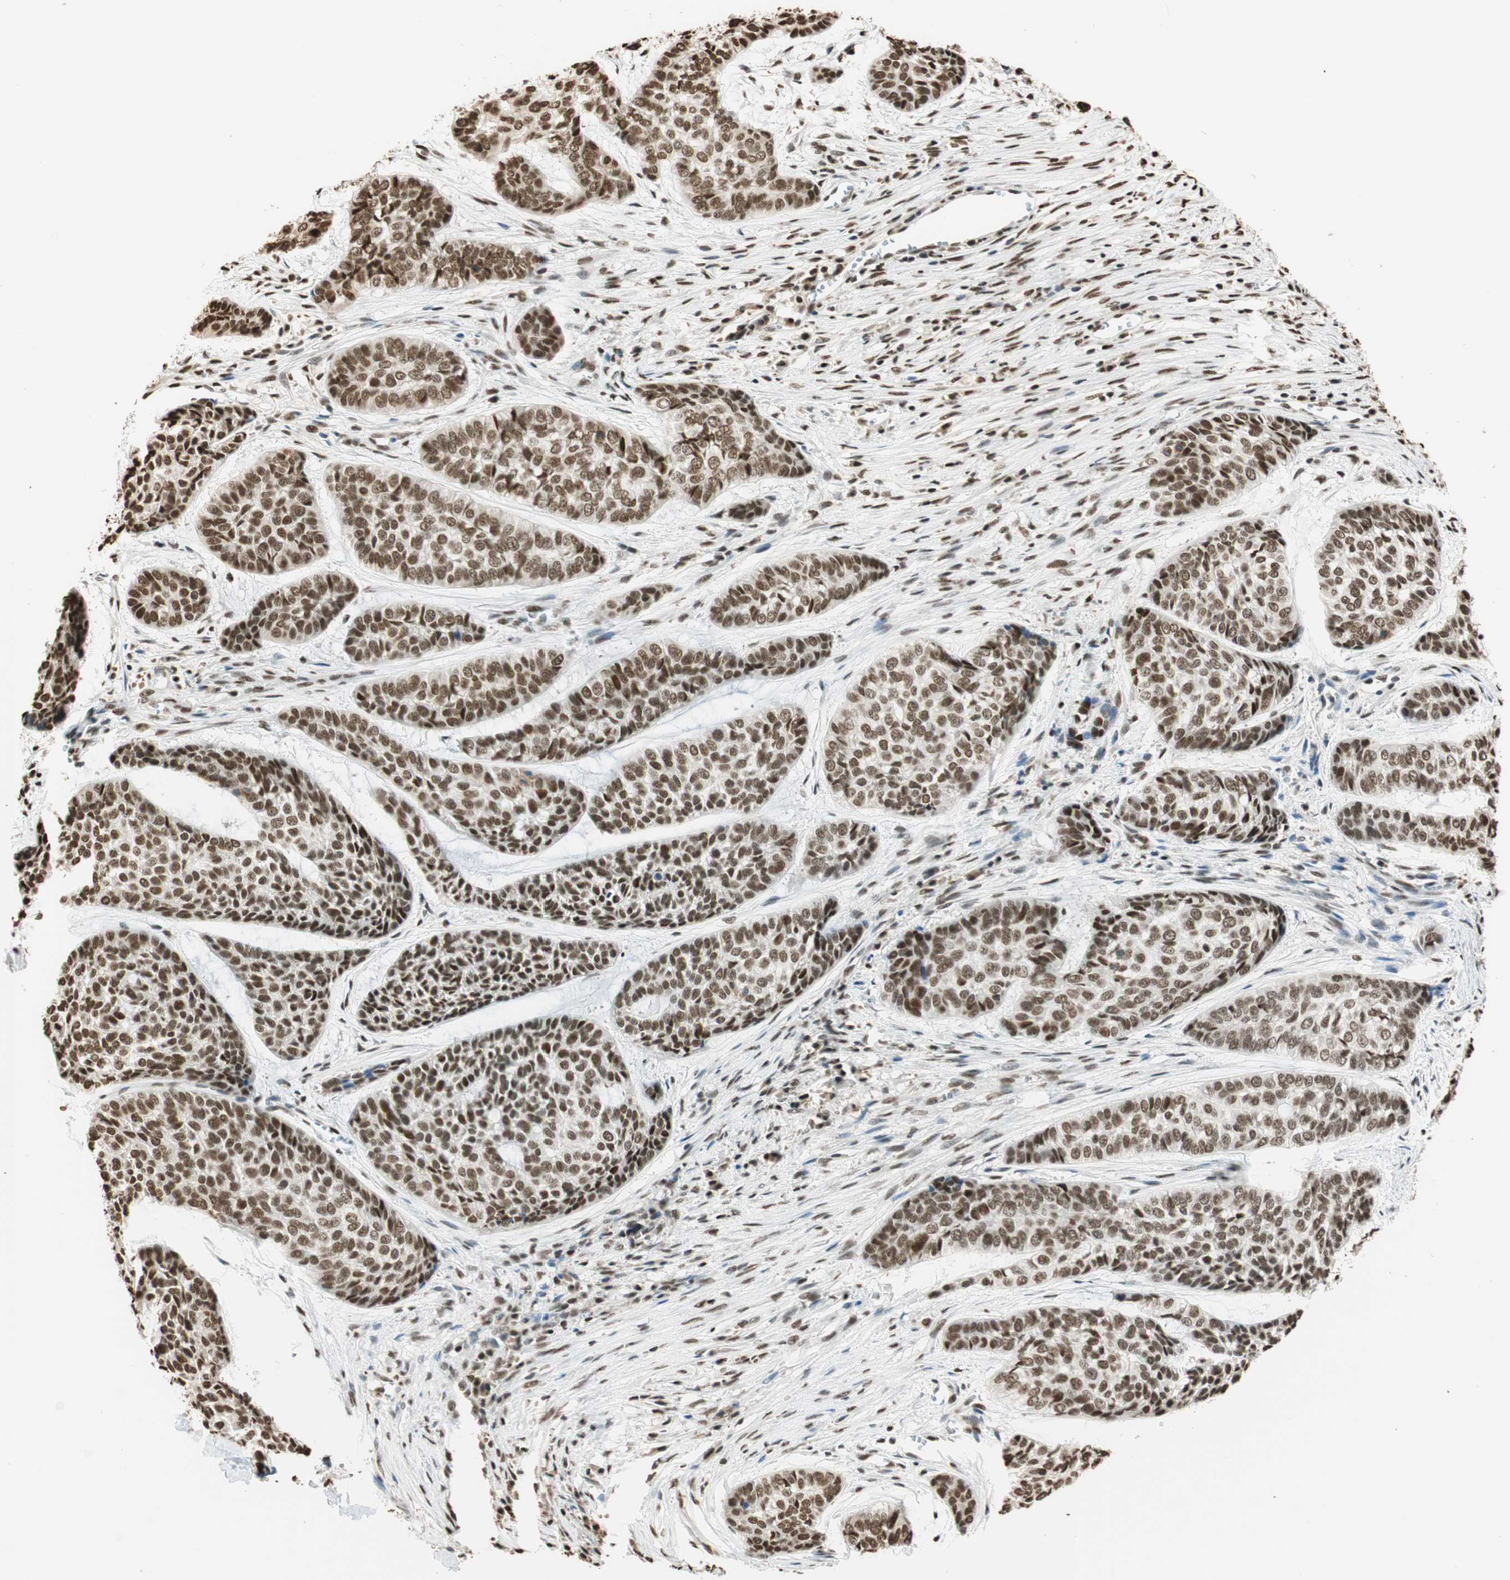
{"staining": {"intensity": "moderate", "quantity": ">75%", "location": "nuclear"}, "tissue": "skin cancer", "cell_type": "Tumor cells", "image_type": "cancer", "snomed": [{"axis": "morphology", "description": "Basal cell carcinoma"}, {"axis": "topography", "description": "Skin"}], "caption": "Skin cancer (basal cell carcinoma) stained with a brown dye shows moderate nuclear positive positivity in approximately >75% of tumor cells.", "gene": "FANCG", "patient": {"sex": "female", "age": 64}}